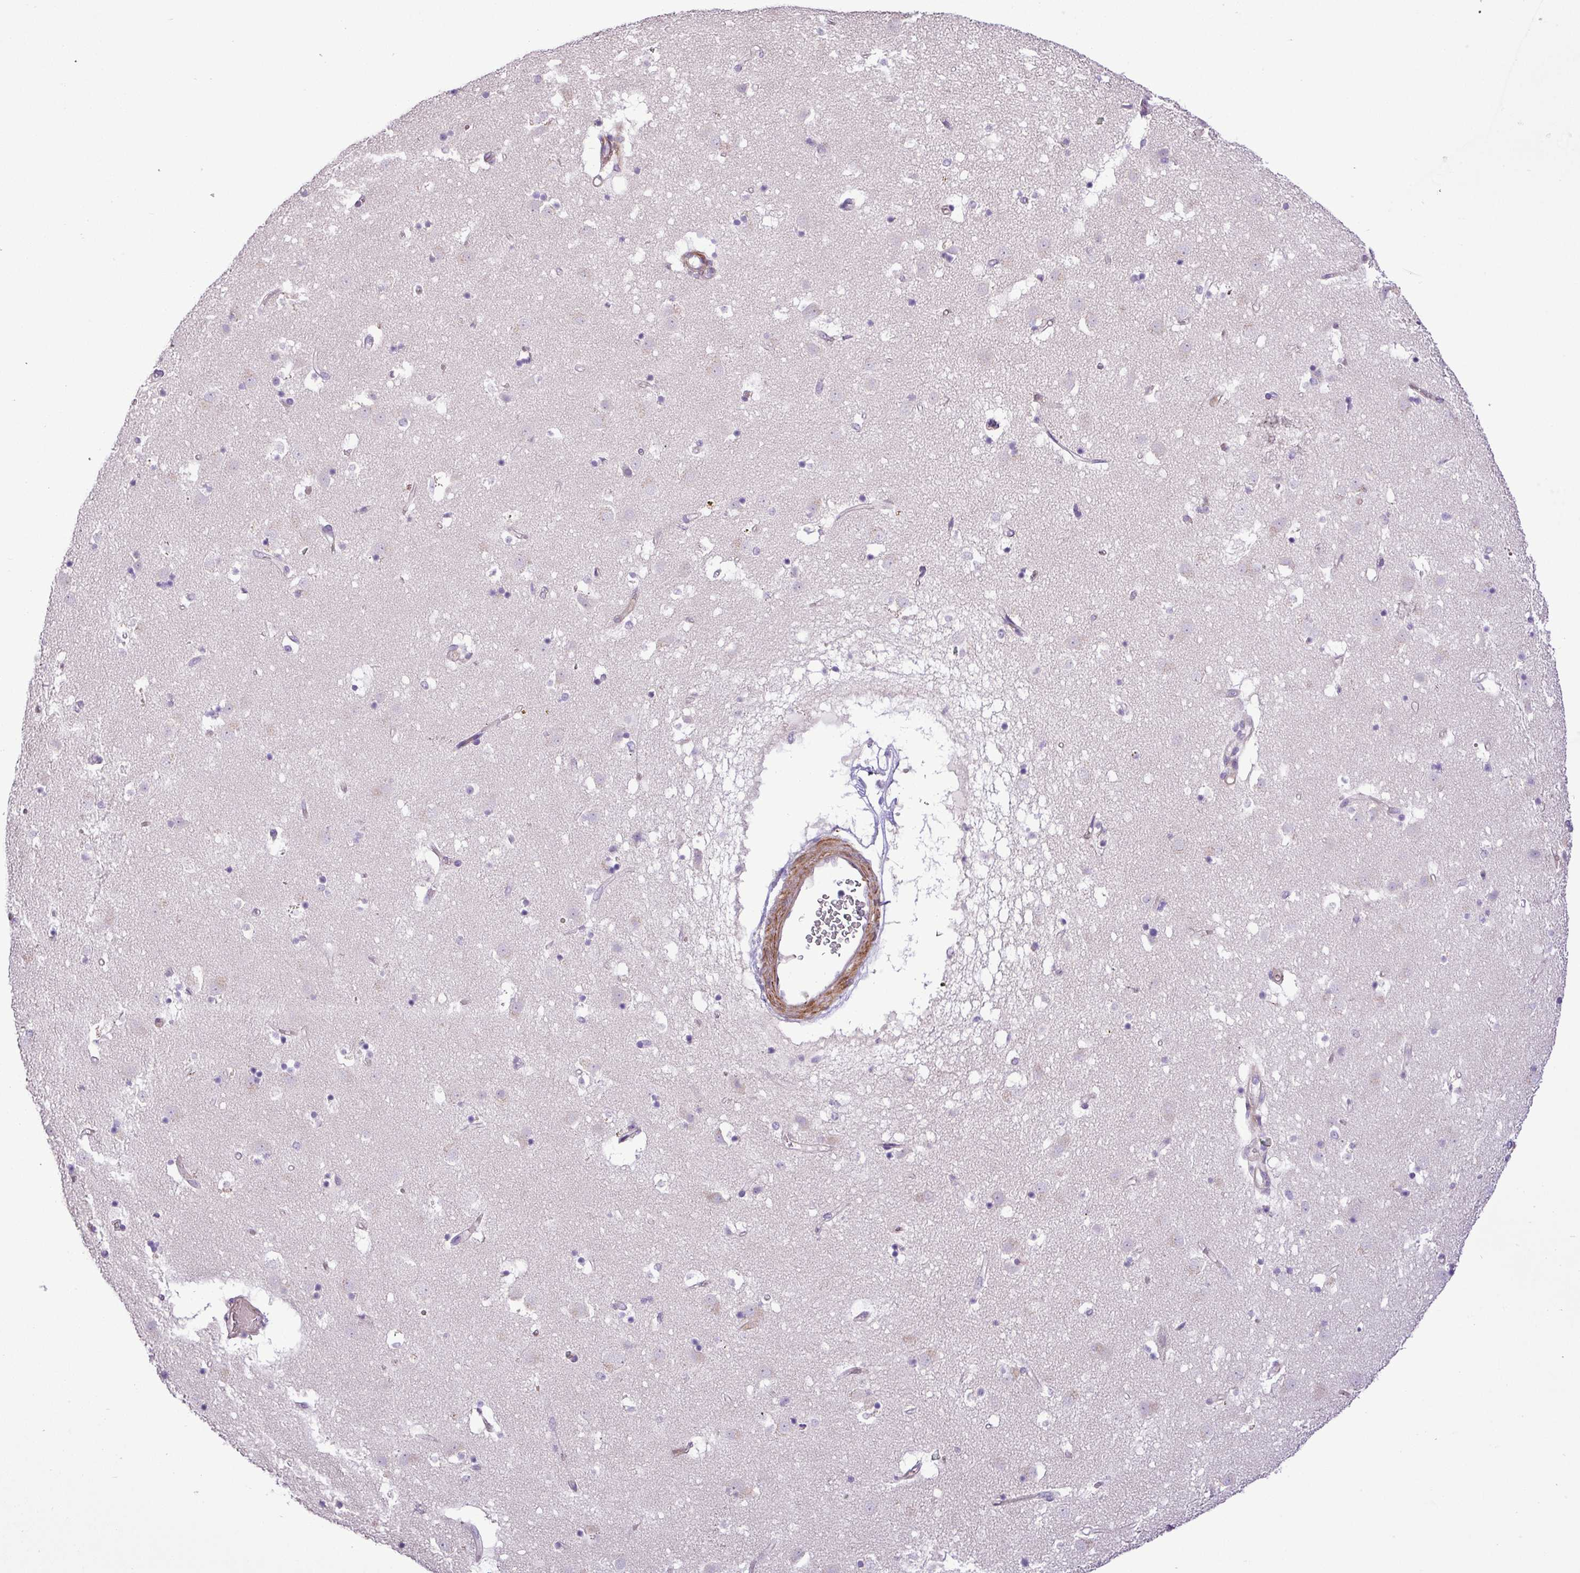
{"staining": {"intensity": "negative", "quantity": "none", "location": "none"}, "tissue": "caudate", "cell_type": "Glial cells", "image_type": "normal", "snomed": [{"axis": "morphology", "description": "Normal tissue, NOS"}, {"axis": "topography", "description": "Lateral ventricle wall"}], "caption": "A high-resolution histopathology image shows IHC staining of unremarkable caudate, which exhibits no significant positivity in glial cells.", "gene": "NBEAL2", "patient": {"sex": "male", "age": 58}}